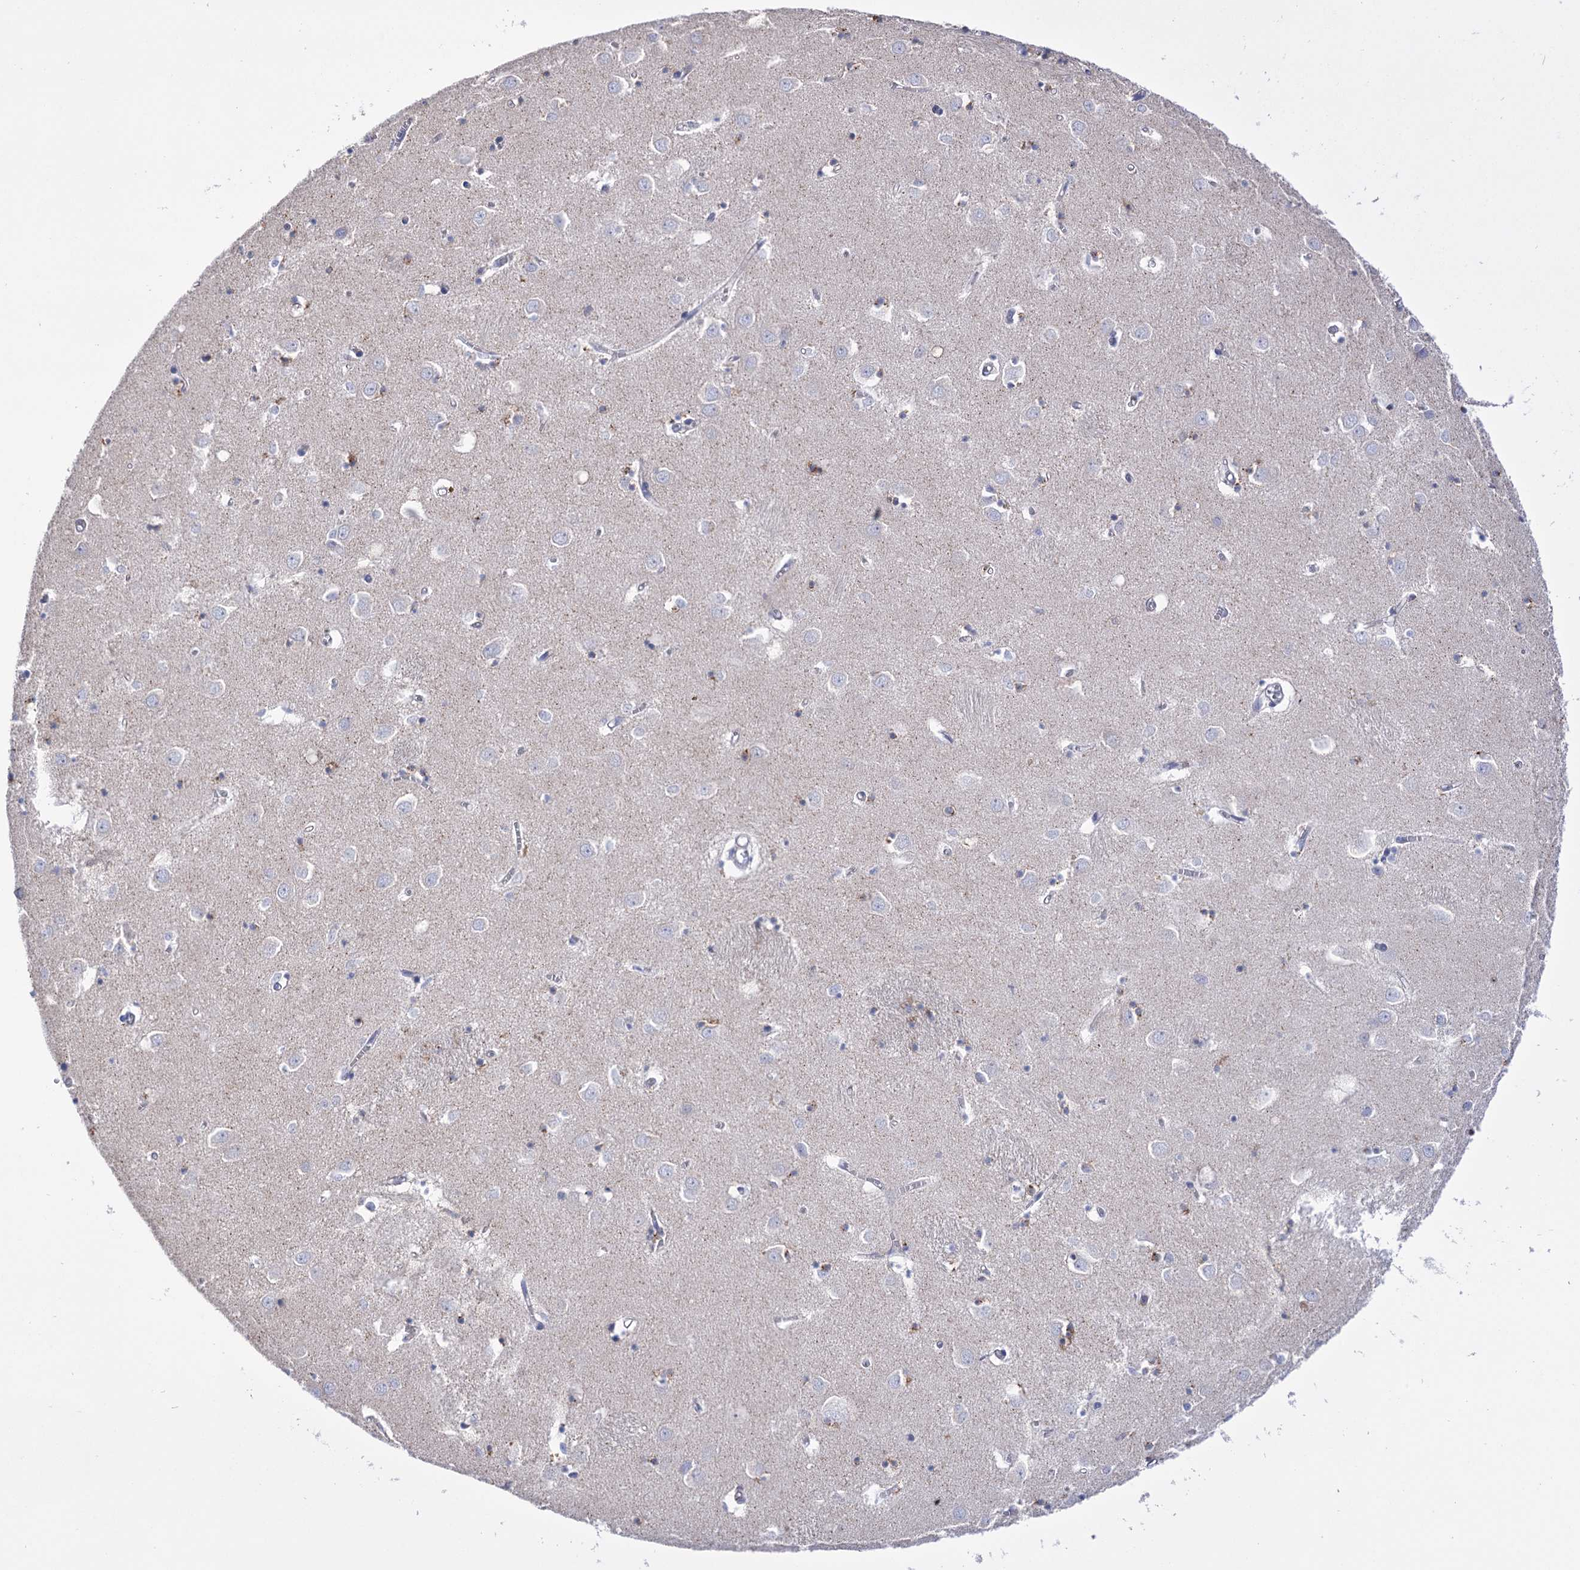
{"staining": {"intensity": "weak", "quantity": "<25%", "location": "cytoplasmic/membranous"}, "tissue": "caudate", "cell_type": "Glial cells", "image_type": "normal", "snomed": [{"axis": "morphology", "description": "Normal tissue, NOS"}, {"axis": "topography", "description": "Lateral ventricle wall"}], "caption": "High magnification brightfield microscopy of normal caudate stained with DAB (brown) and counterstained with hematoxylin (blue): glial cells show no significant positivity. (DAB IHC, high magnification).", "gene": "BBS4", "patient": {"sex": "male", "age": 70}}